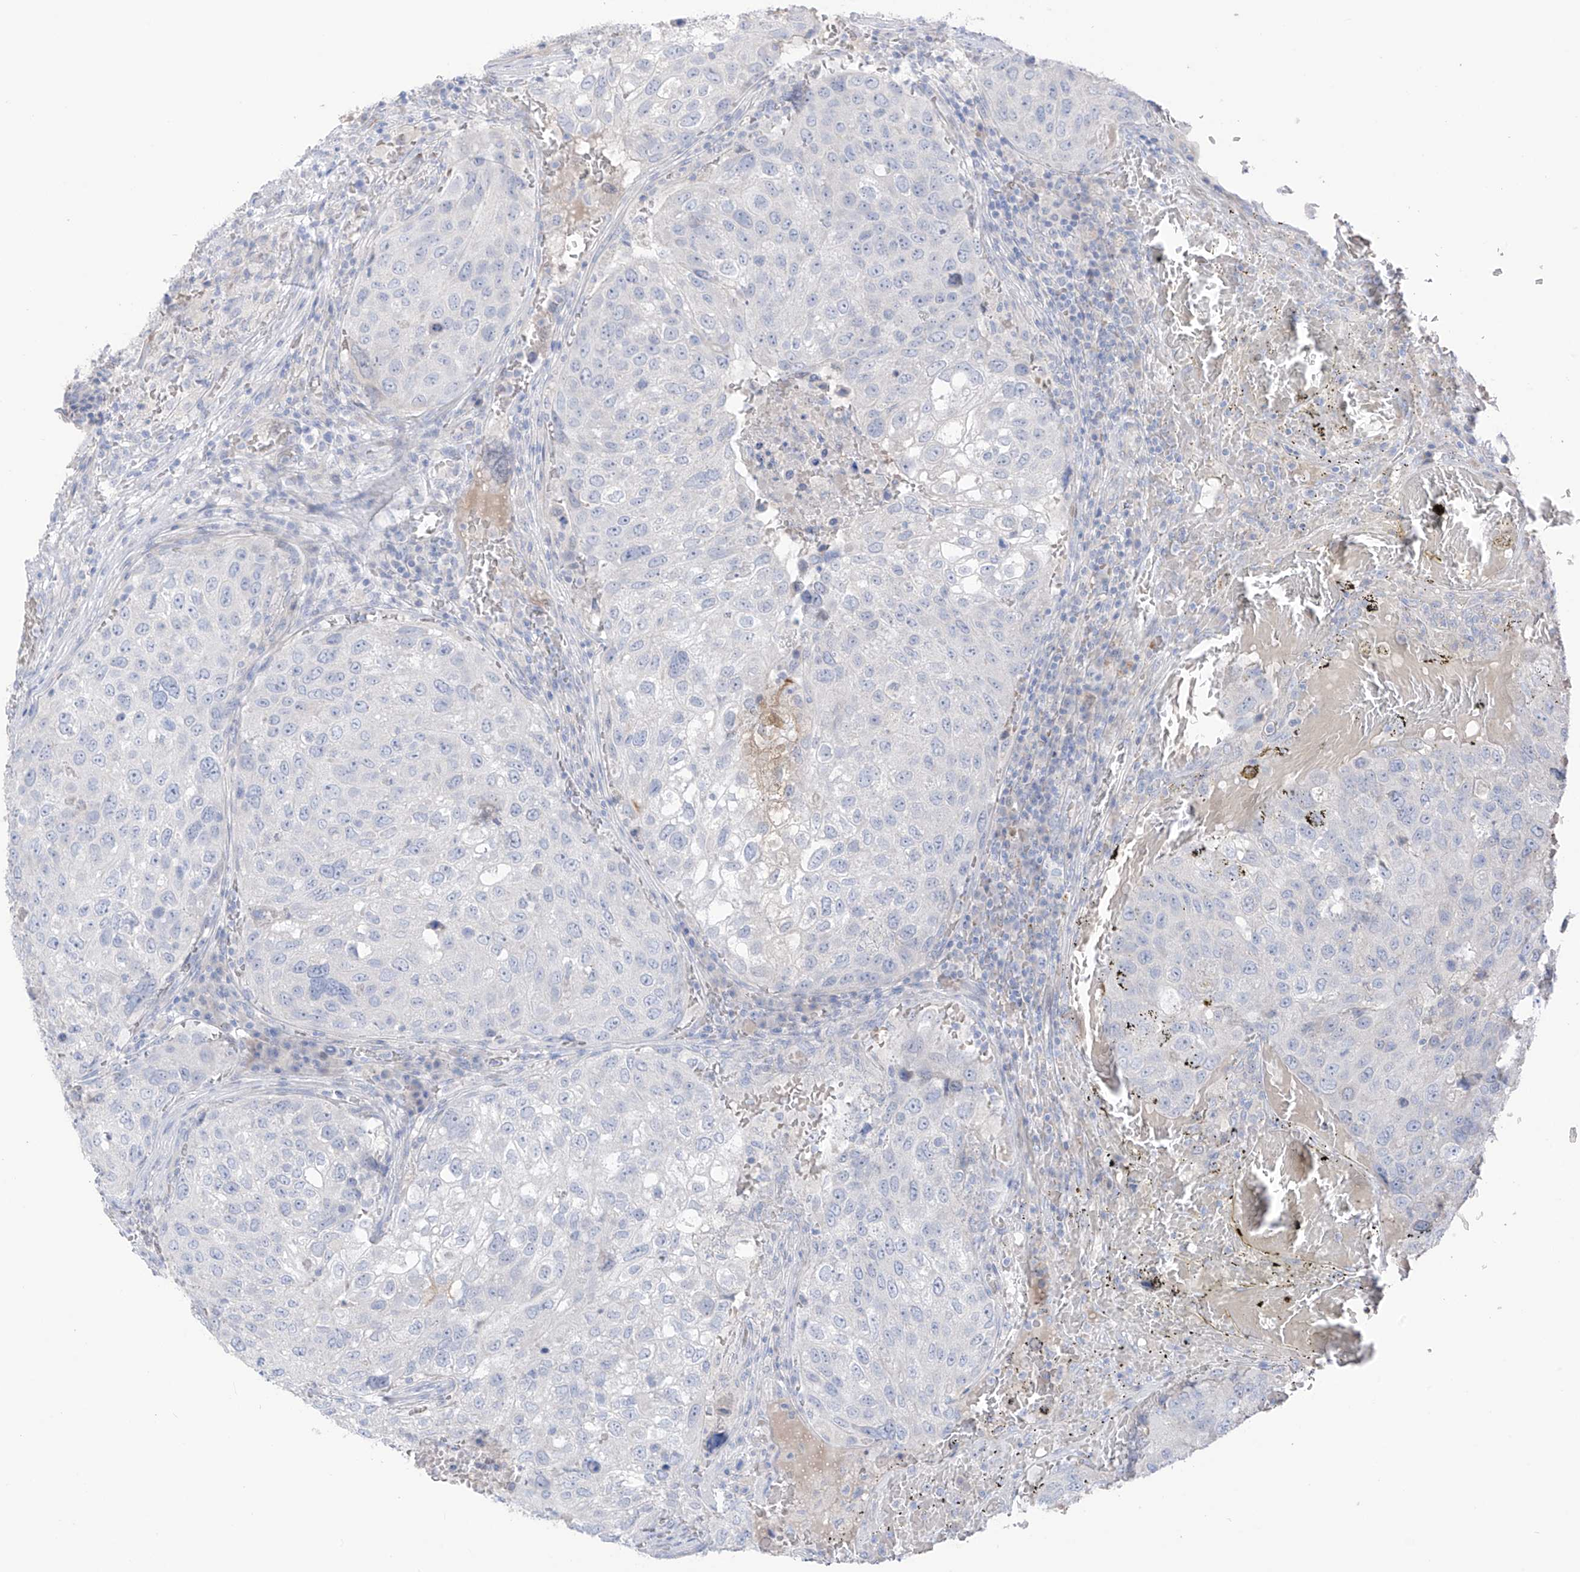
{"staining": {"intensity": "negative", "quantity": "none", "location": "none"}, "tissue": "urothelial cancer", "cell_type": "Tumor cells", "image_type": "cancer", "snomed": [{"axis": "morphology", "description": "Urothelial carcinoma, High grade"}, {"axis": "topography", "description": "Lymph node"}, {"axis": "topography", "description": "Urinary bladder"}], "caption": "An immunohistochemistry image of urothelial cancer is shown. There is no staining in tumor cells of urothelial cancer.", "gene": "ASPRV1", "patient": {"sex": "male", "age": 51}}